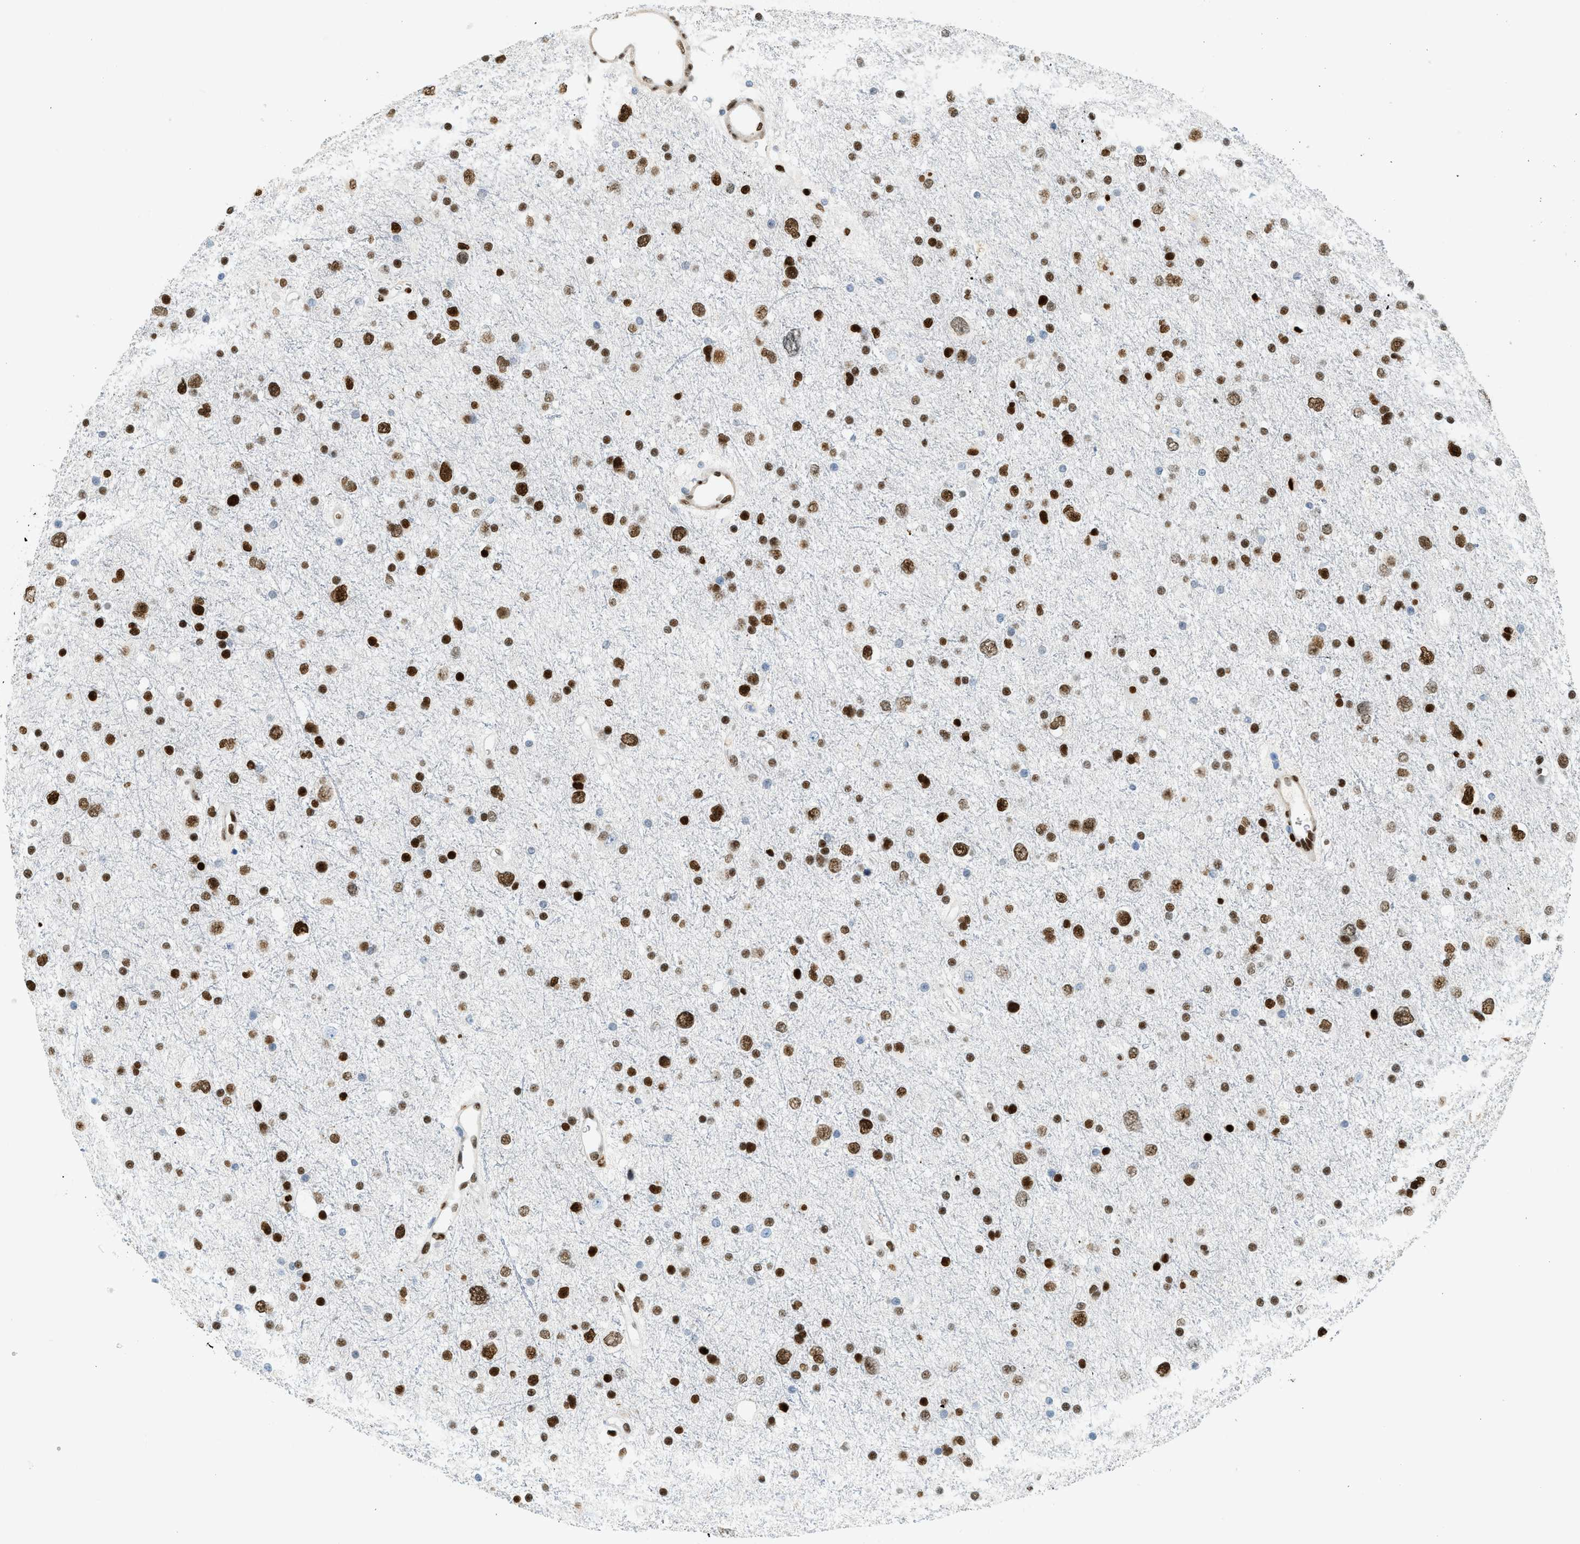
{"staining": {"intensity": "strong", "quantity": ">75%", "location": "nuclear"}, "tissue": "glioma", "cell_type": "Tumor cells", "image_type": "cancer", "snomed": [{"axis": "morphology", "description": "Glioma, malignant, Low grade"}, {"axis": "topography", "description": "Brain"}], "caption": "Malignant glioma (low-grade) was stained to show a protein in brown. There is high levels of strong nuclear expression in about >75% of tumor cells.", "gene": "ZBTB20", "patient": {"sex": "female", "age": 37}}